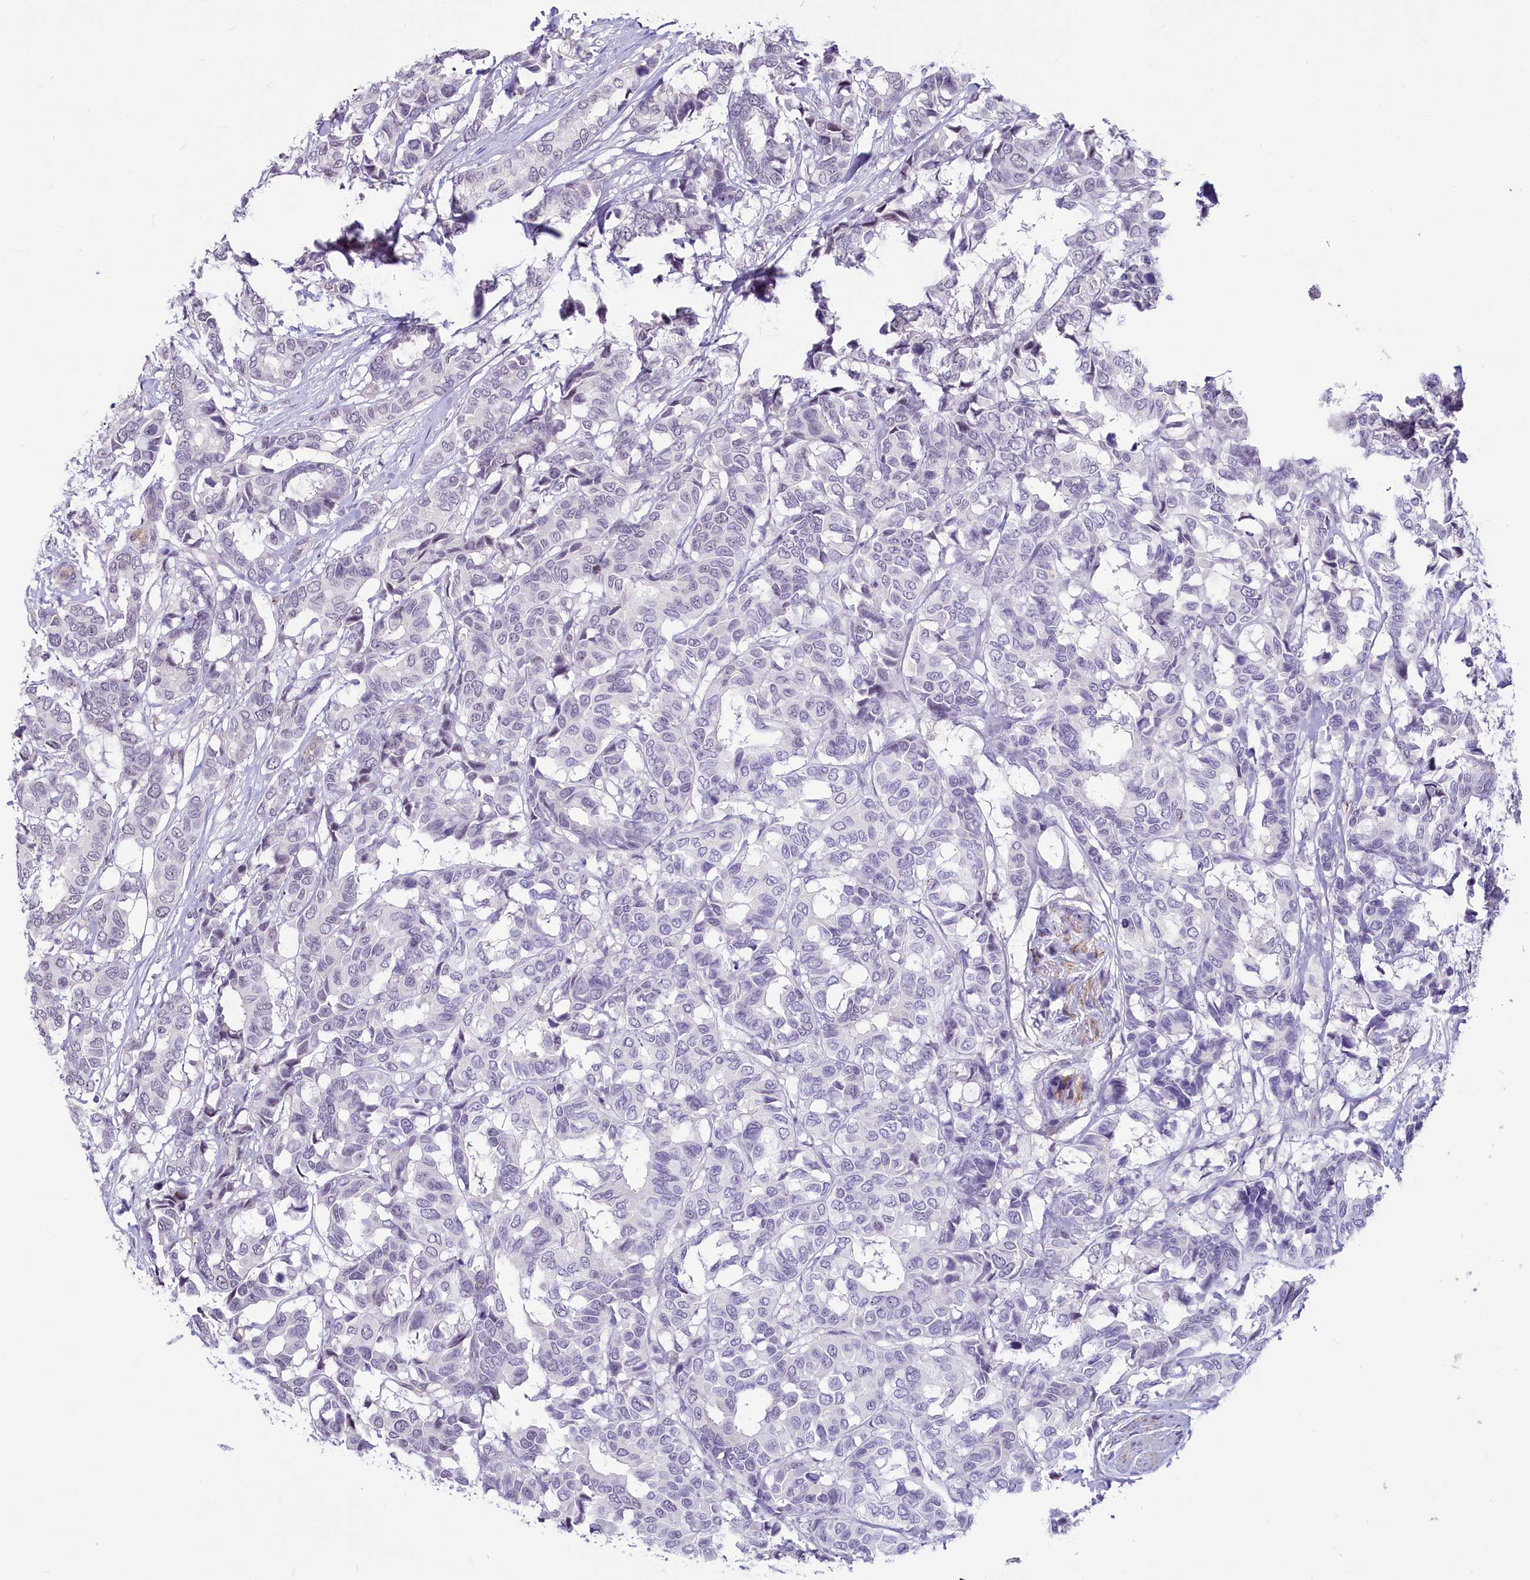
{"staining": {"intensity": "negative", "quantity": "none", "location": "none"}, "tissue": "breast cancer", "cell_type": "Tumor cells", "image_type": "cancer", "snomed": [{"axis": "morphology", "description": "Duct carcinoma"}, {"axis": "topography", "description": "Breast"}], "caption": "This is an IHC image of breast infiltrating ductal carcinoma. There is no staining in tumor cells.", "gene": "PROCR", "patient": {"sex": "female", "age": 87}}